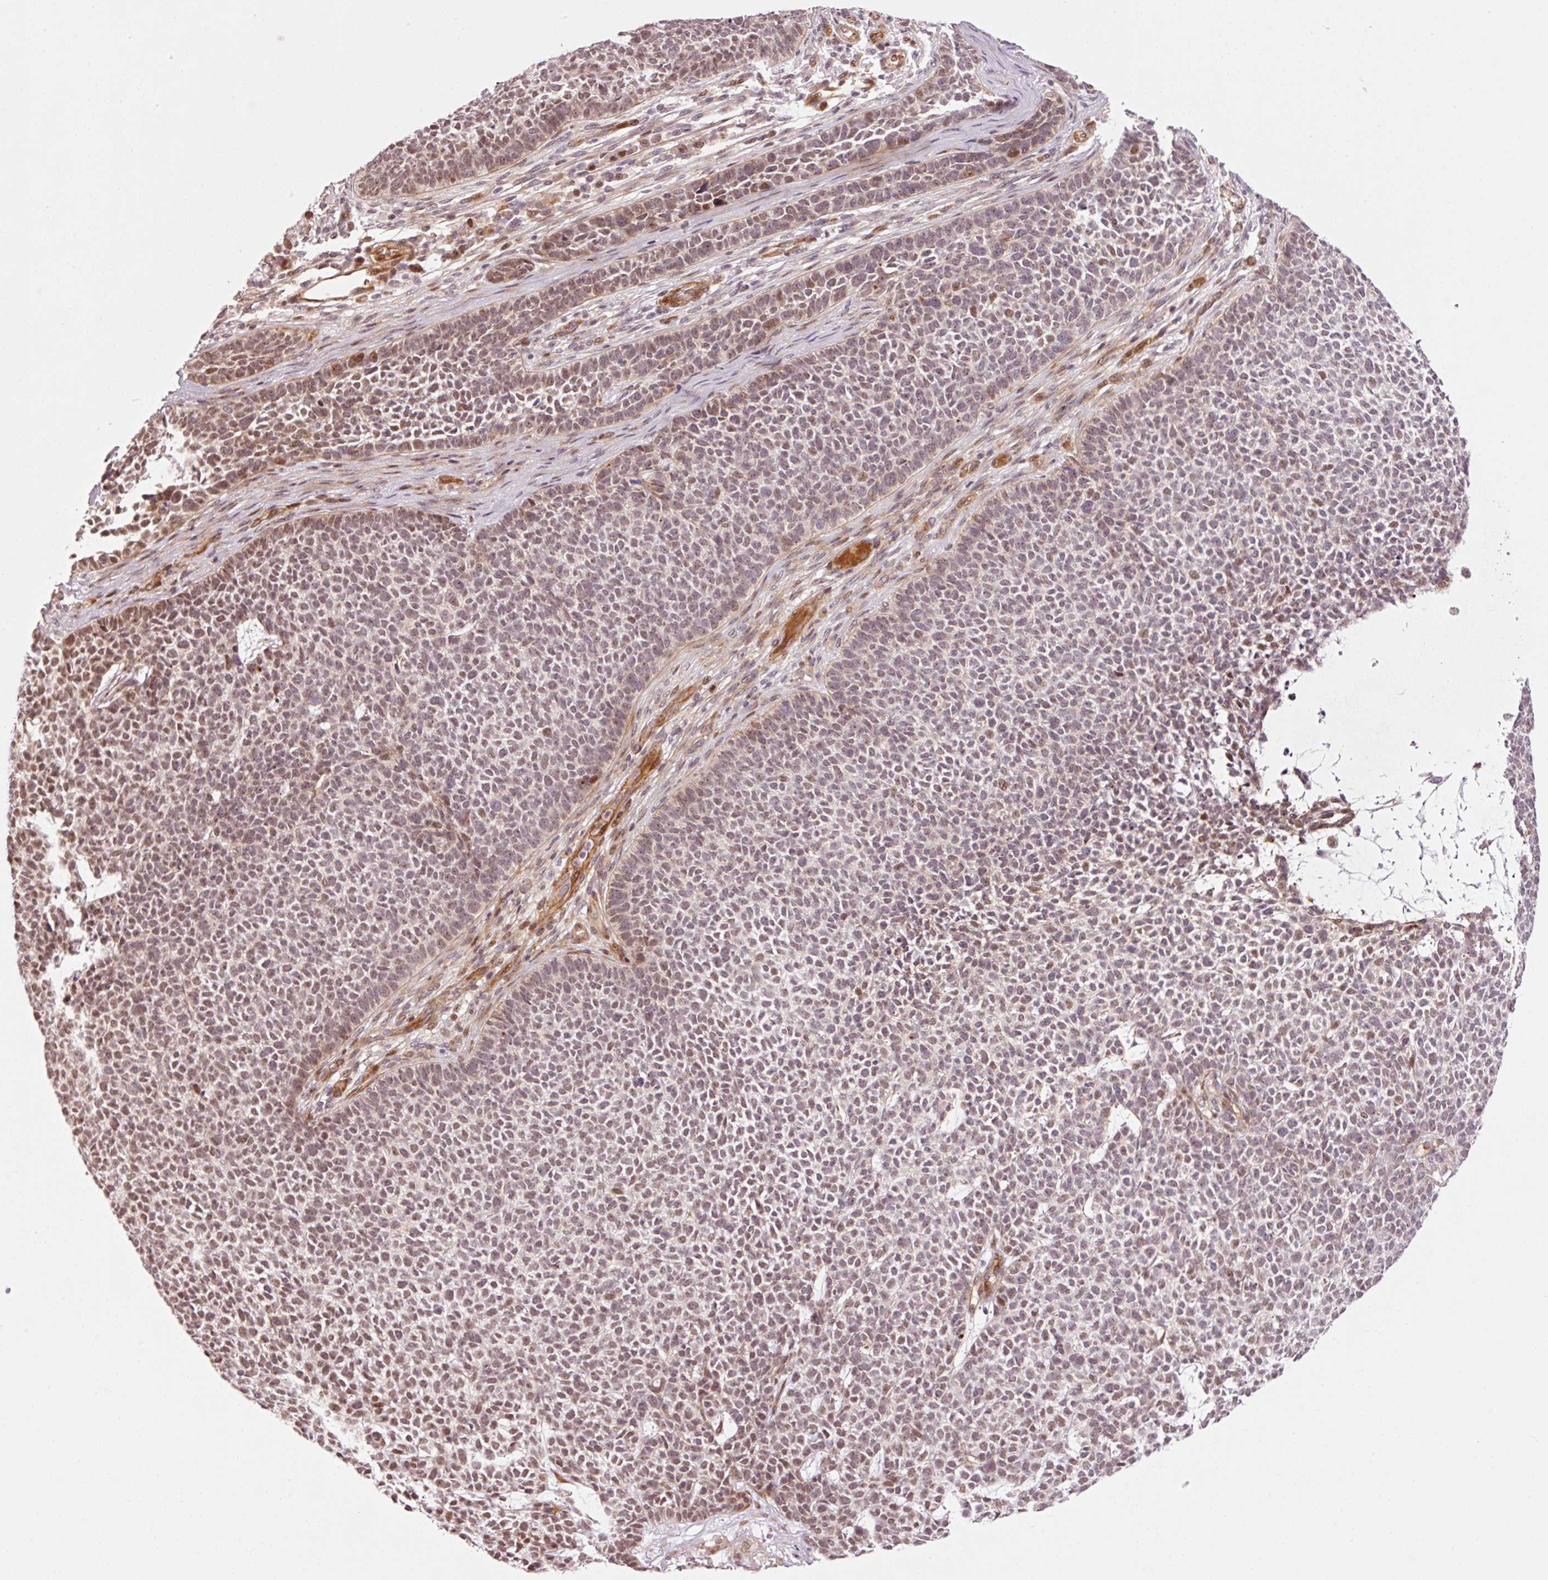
{"staining": {"intensity": "weak", "quantity": "25%-75%", "location": "nuclear"}, "tissue": "skin cancer", "cell_type": "Tumor cells", "image_type": "cancer", "snomed": [{"axis": "morphology", "description": "Basal cell carcinoma"}, {"axis": "topography", "description": "Skin"}], "caption": "An image of skin cancer (basal cell carcinoma) stained for a protein exhibits weak nuclear brown staining in tumor cells.", "gene": "ANKRD20A1", "patient": {"sex": "female", "age": 84}}